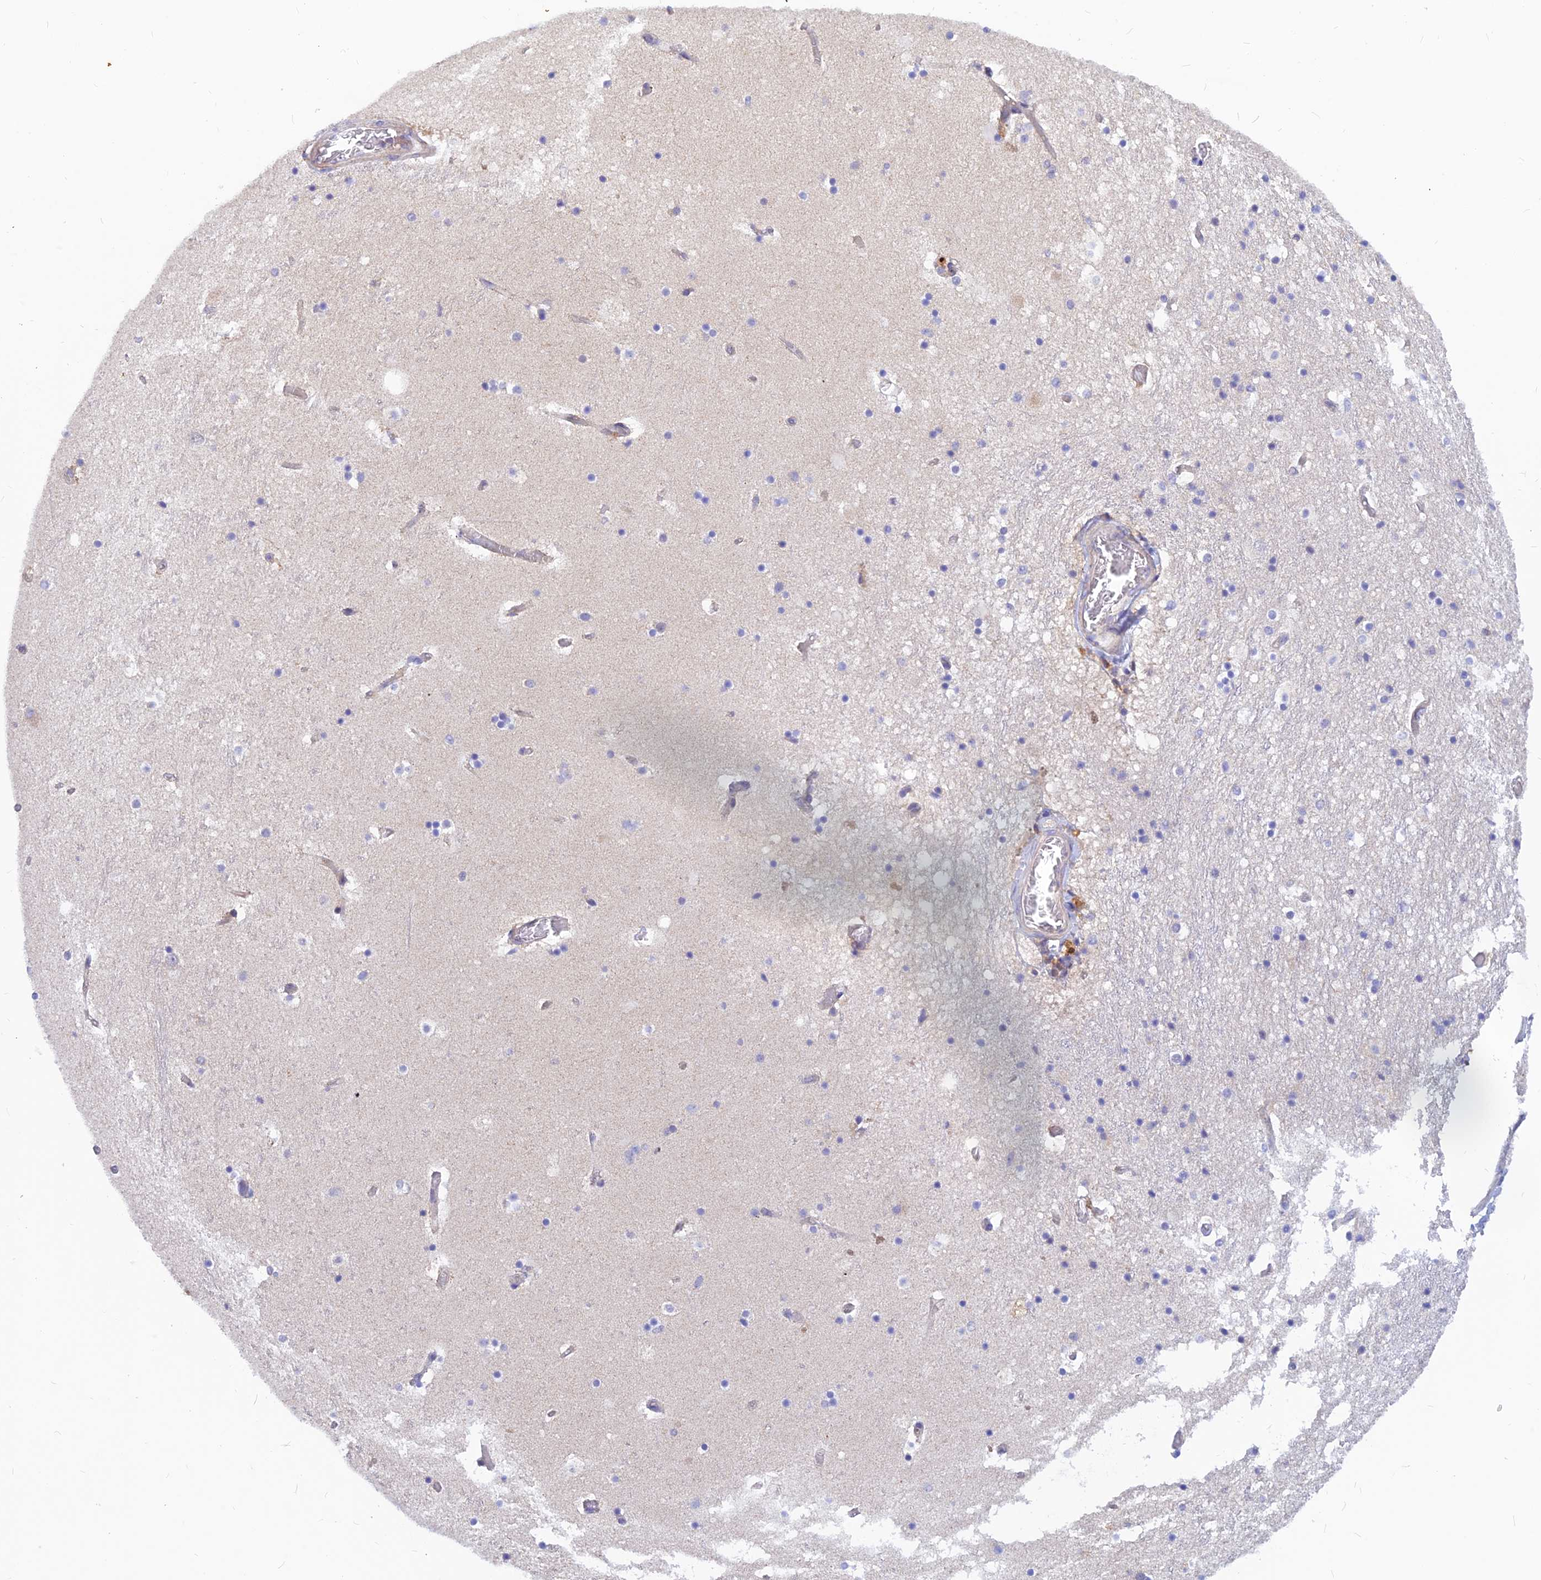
{"staining": {"intensity": "negative", "quantity": "none", "location": "none"}, "tissue": "hippocampus", "cell_type": "Glial cells", "image_type": "normal", "snomed": [{"axis": "morphology", "description": "Normal tissue, NOS"}, {"axis": "topography", "description": "Hippocampus"}], "caption": "Immunohistochemistry image of benign hippocampus: human hippocampus stained with DAB (3,3'-diaminobenzidine) reveals no significant protein expression in glial cells.", "gene": "DNAJC16", "patient": {"sex": "female", "age": 52}}